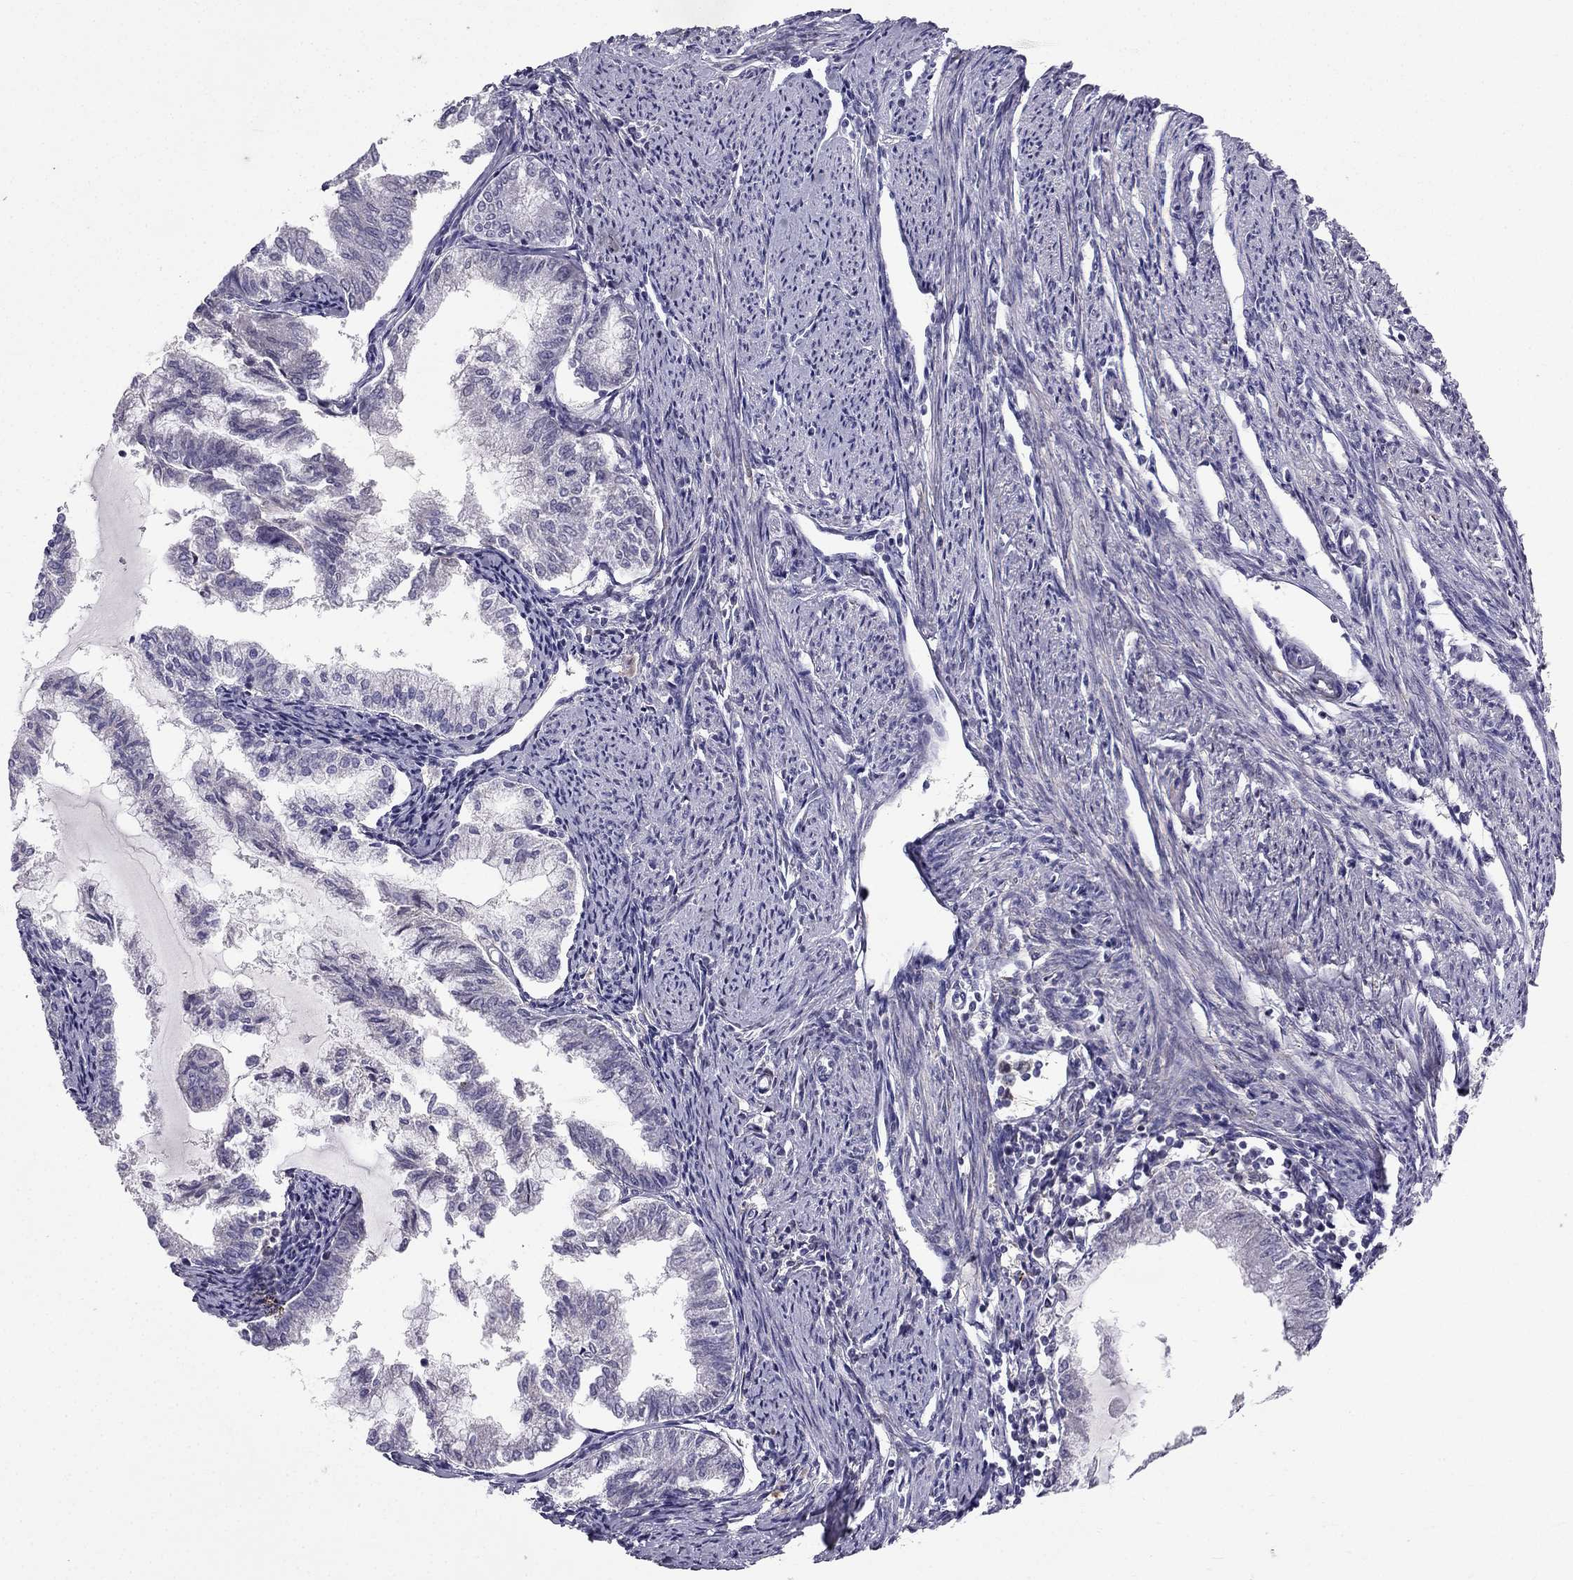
{"staining": {"intensity": "negative", "quantity": "none", "location": "none"}, "tissue": "endometrial cancer", "cell_type": "Tumor cells", "image_type": "cancer", "snomed": [{"axis": "morphology", "description": "Adenocarcinoma, NOS"}, {"axis": "topography", "description": "Endometrium"}], "caption": "There is no significant staining in tumor cells of endometrial adenocarcinoma.", "gene": "SYT5", "patient": {"sex": "female", "age": 79}}